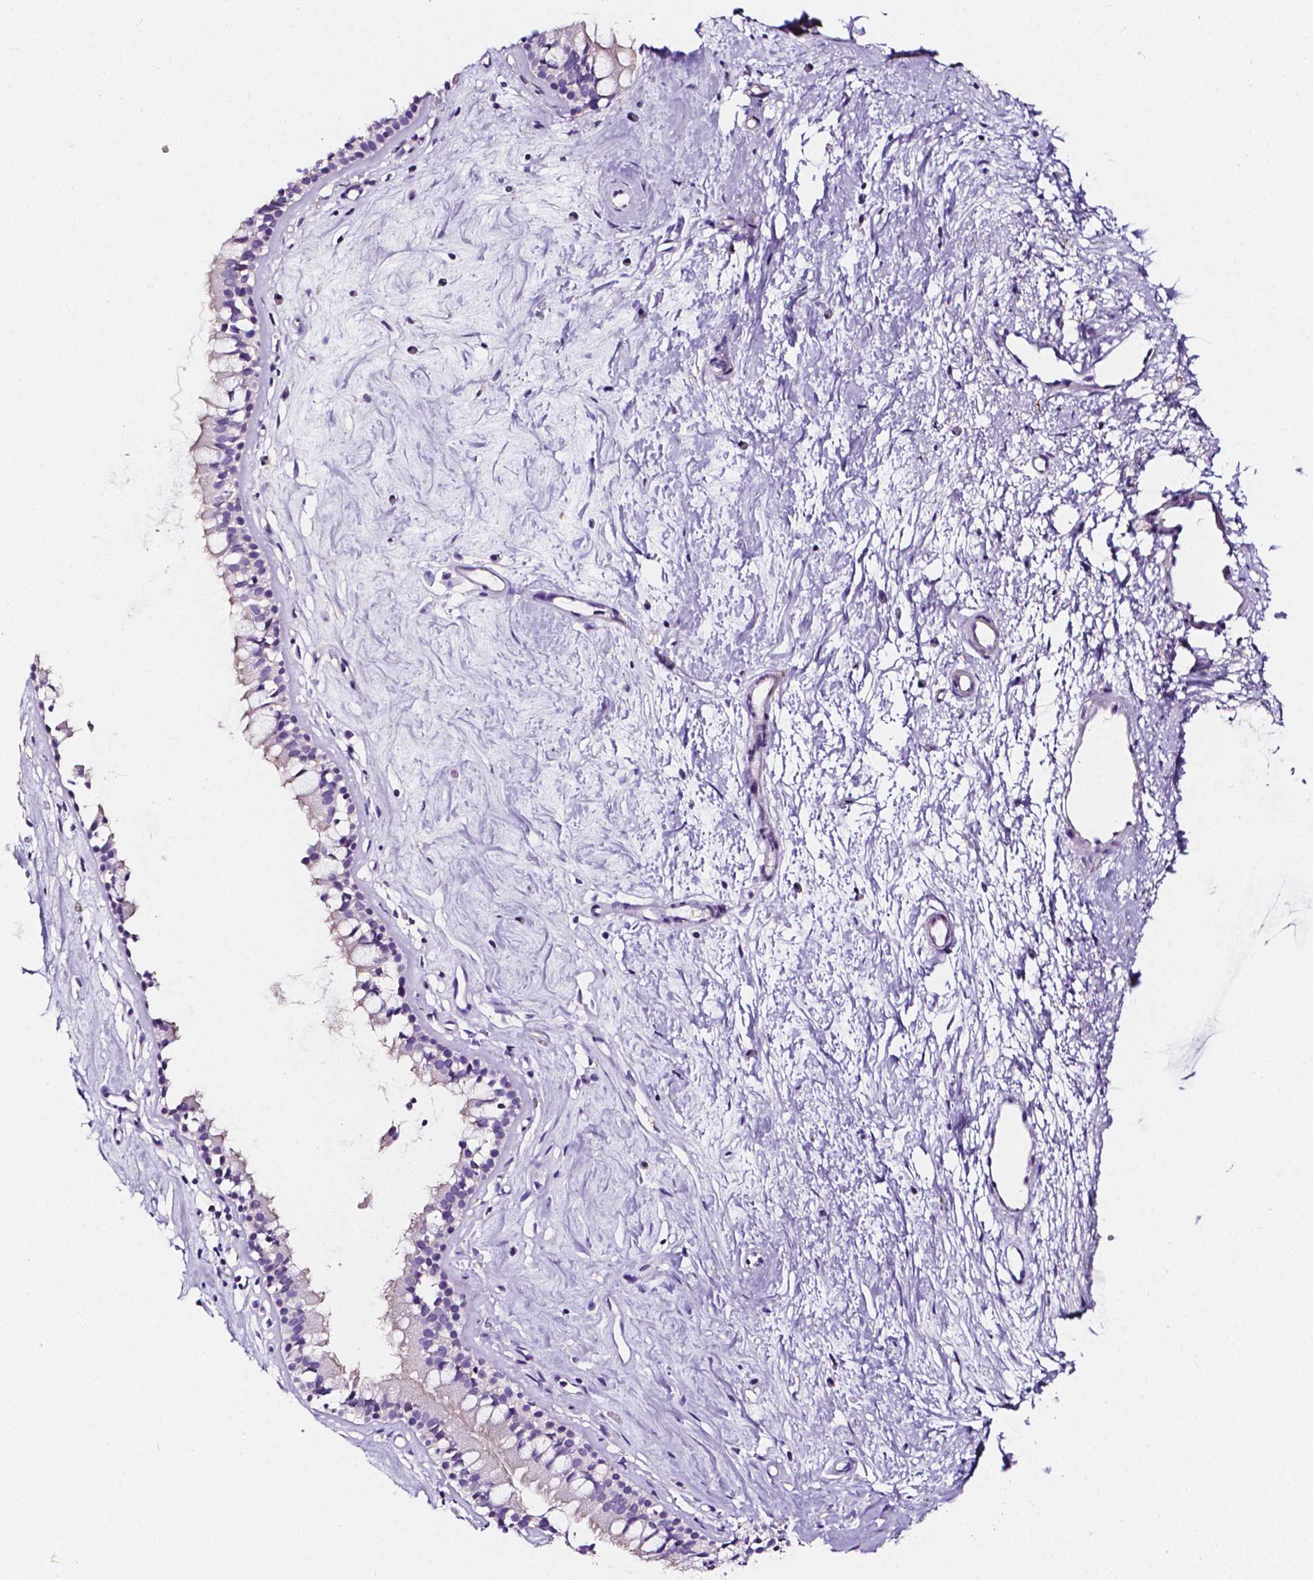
{"staining": {"intensity": "negative", "quantity": "none", "location": "none"}, "tissue": "nasopharynx", "cell_type": "Respiratory epithelial cells", "image_type": "normal", "snomed": [{"axis": "morphology", "description": "Normal tissue, NOS"}, {"axis": "topography", "description": "Nasopharynx"}], "caption": "High power microscopy histopathology image of an immunohistochemistry histopathology image of normal nasopharynx, revealing no significant staining in respiratory epithelial cells.", "gene": "CLSTN2", "patient": {"sex": "female", "age": 52}}